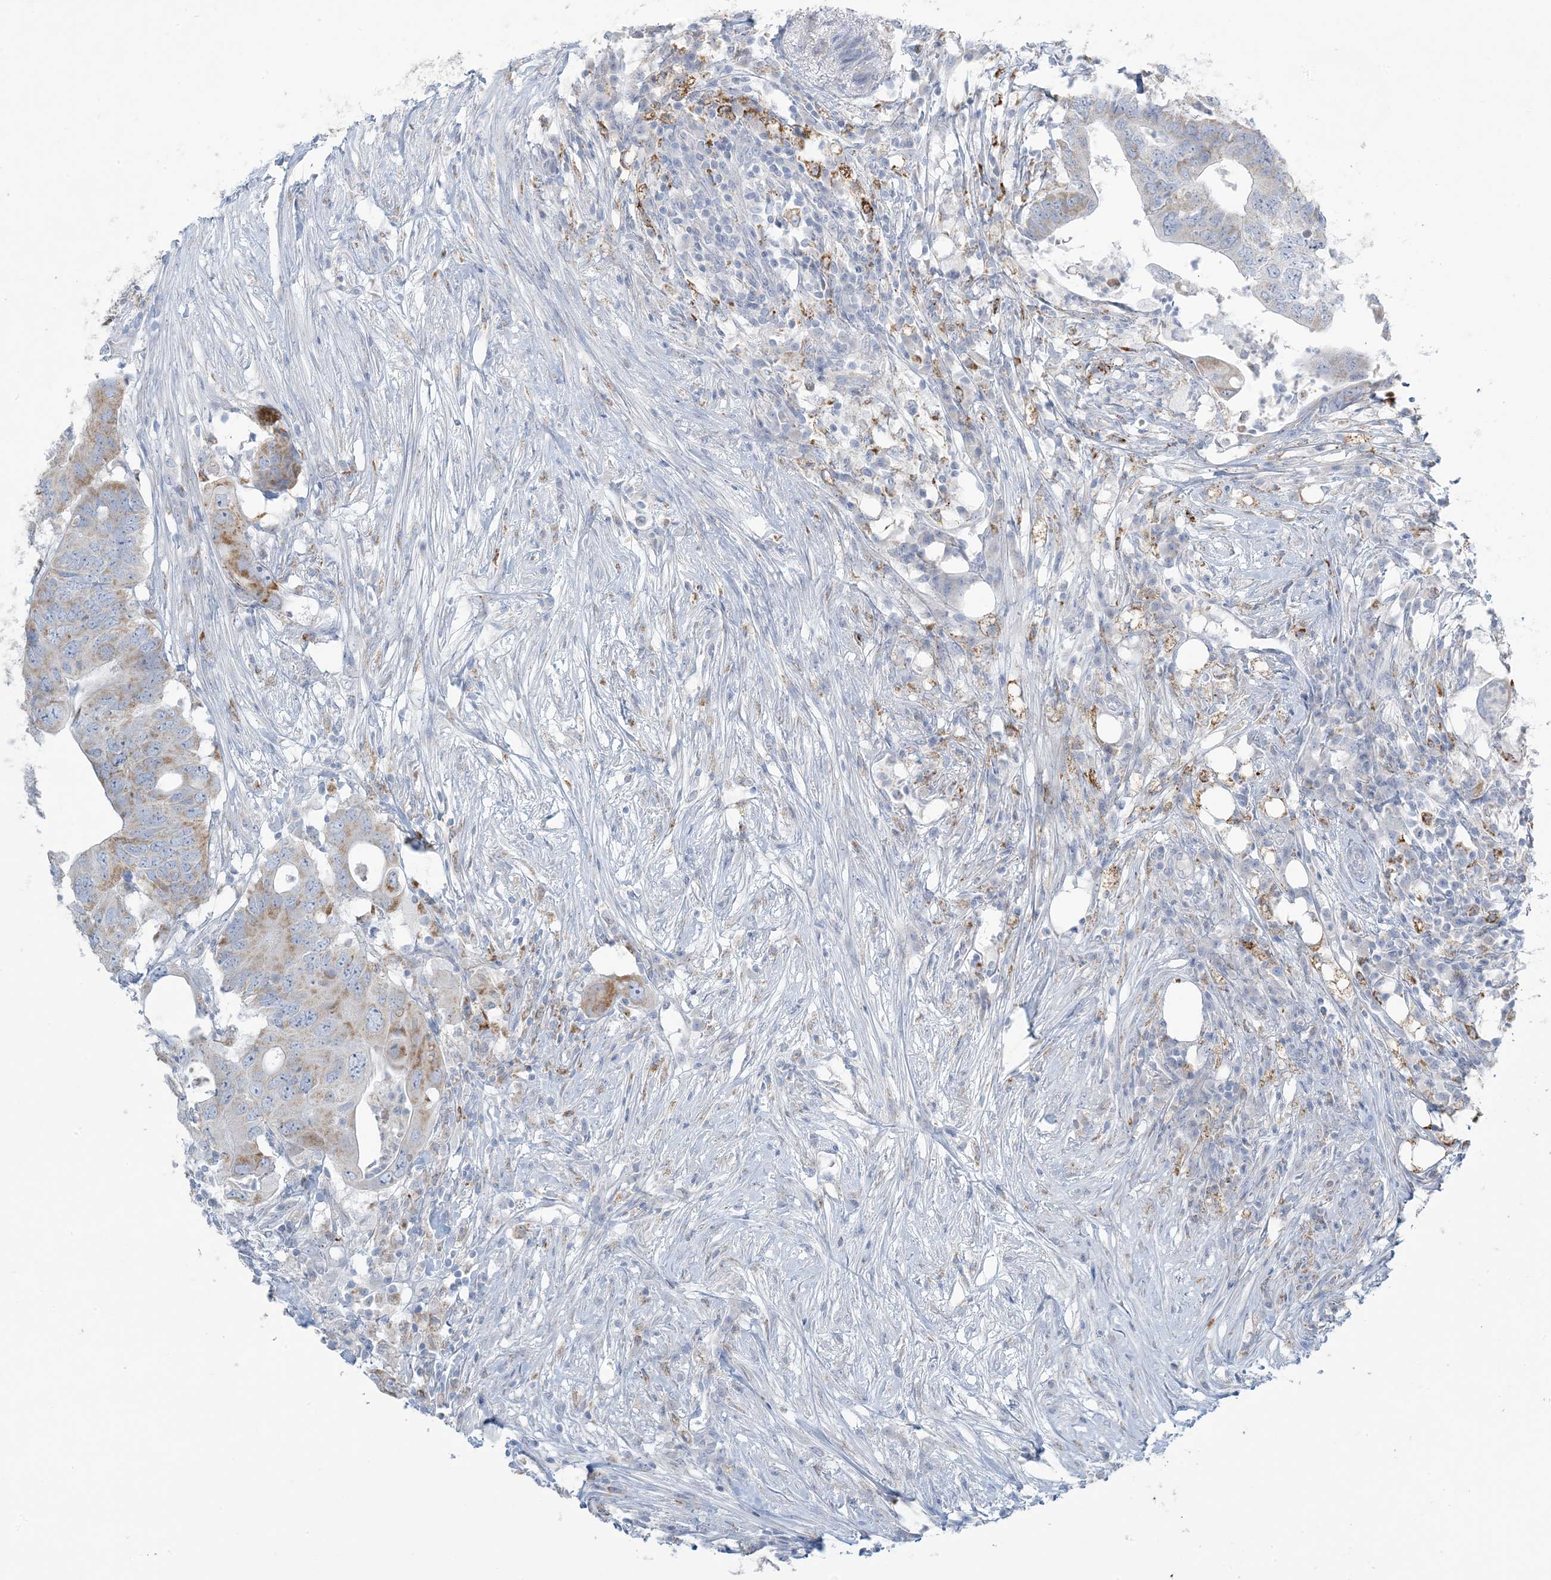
{"staining": {"intensity": "weak", "quantity": "<25%", "location": "cytoplasmic/membranous"}, "tissue": "colorectal cancer", "cell_type": "Tumor cells", "image_type": "cancer", "snomed": [{"axis": "morphology", "description": "Adenocarcinoma, NOS"}, {"axis": "topography", "description": "Colon"}], "caption": "Immunohistochemistry photomicrograph of human colorectal cancer (adenocarcinoma) stained for a protein (brown), which shows no expression in tumor cells. Nuclei are stained in blue.", "gene": "ZDHHC4", "patient": {"sex": "male", "age": 71}}